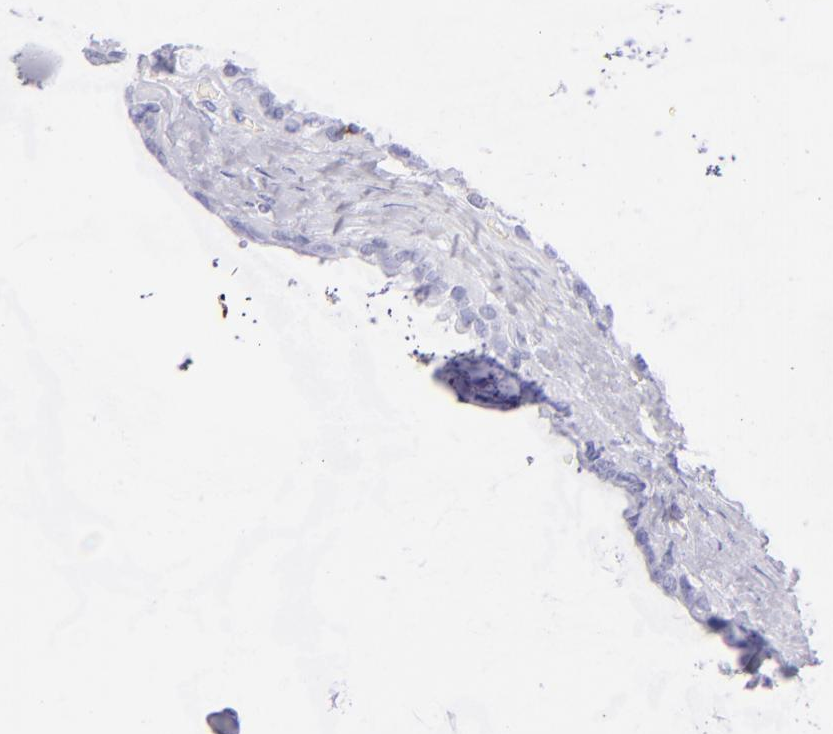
{"staining": {"intensity": "negative", "quantity": "none", "location": "none"}, "tissue": "seminal vesicle", "cell_type": "Glandular cells", "image_type": "normal", "snomed": [{"axis": "morphology", "description": "Normal tissue, NOS"}, {"axis": "morphology", "description": "Inflammation, NOS"}, {"axis": "topography", "description": "Urinary bladder"}, {"axis": "topography", "description": "Prostate"}, {"axis": "topography", "description": "Seminal veicle"}], "caption": "This is a image of immunohistochemistry staining of unremarkable seminal vesicle, which shows no positivity in glandular cells.", "gene": "CD69", "patient": {"sex": "male", "age": 82}}